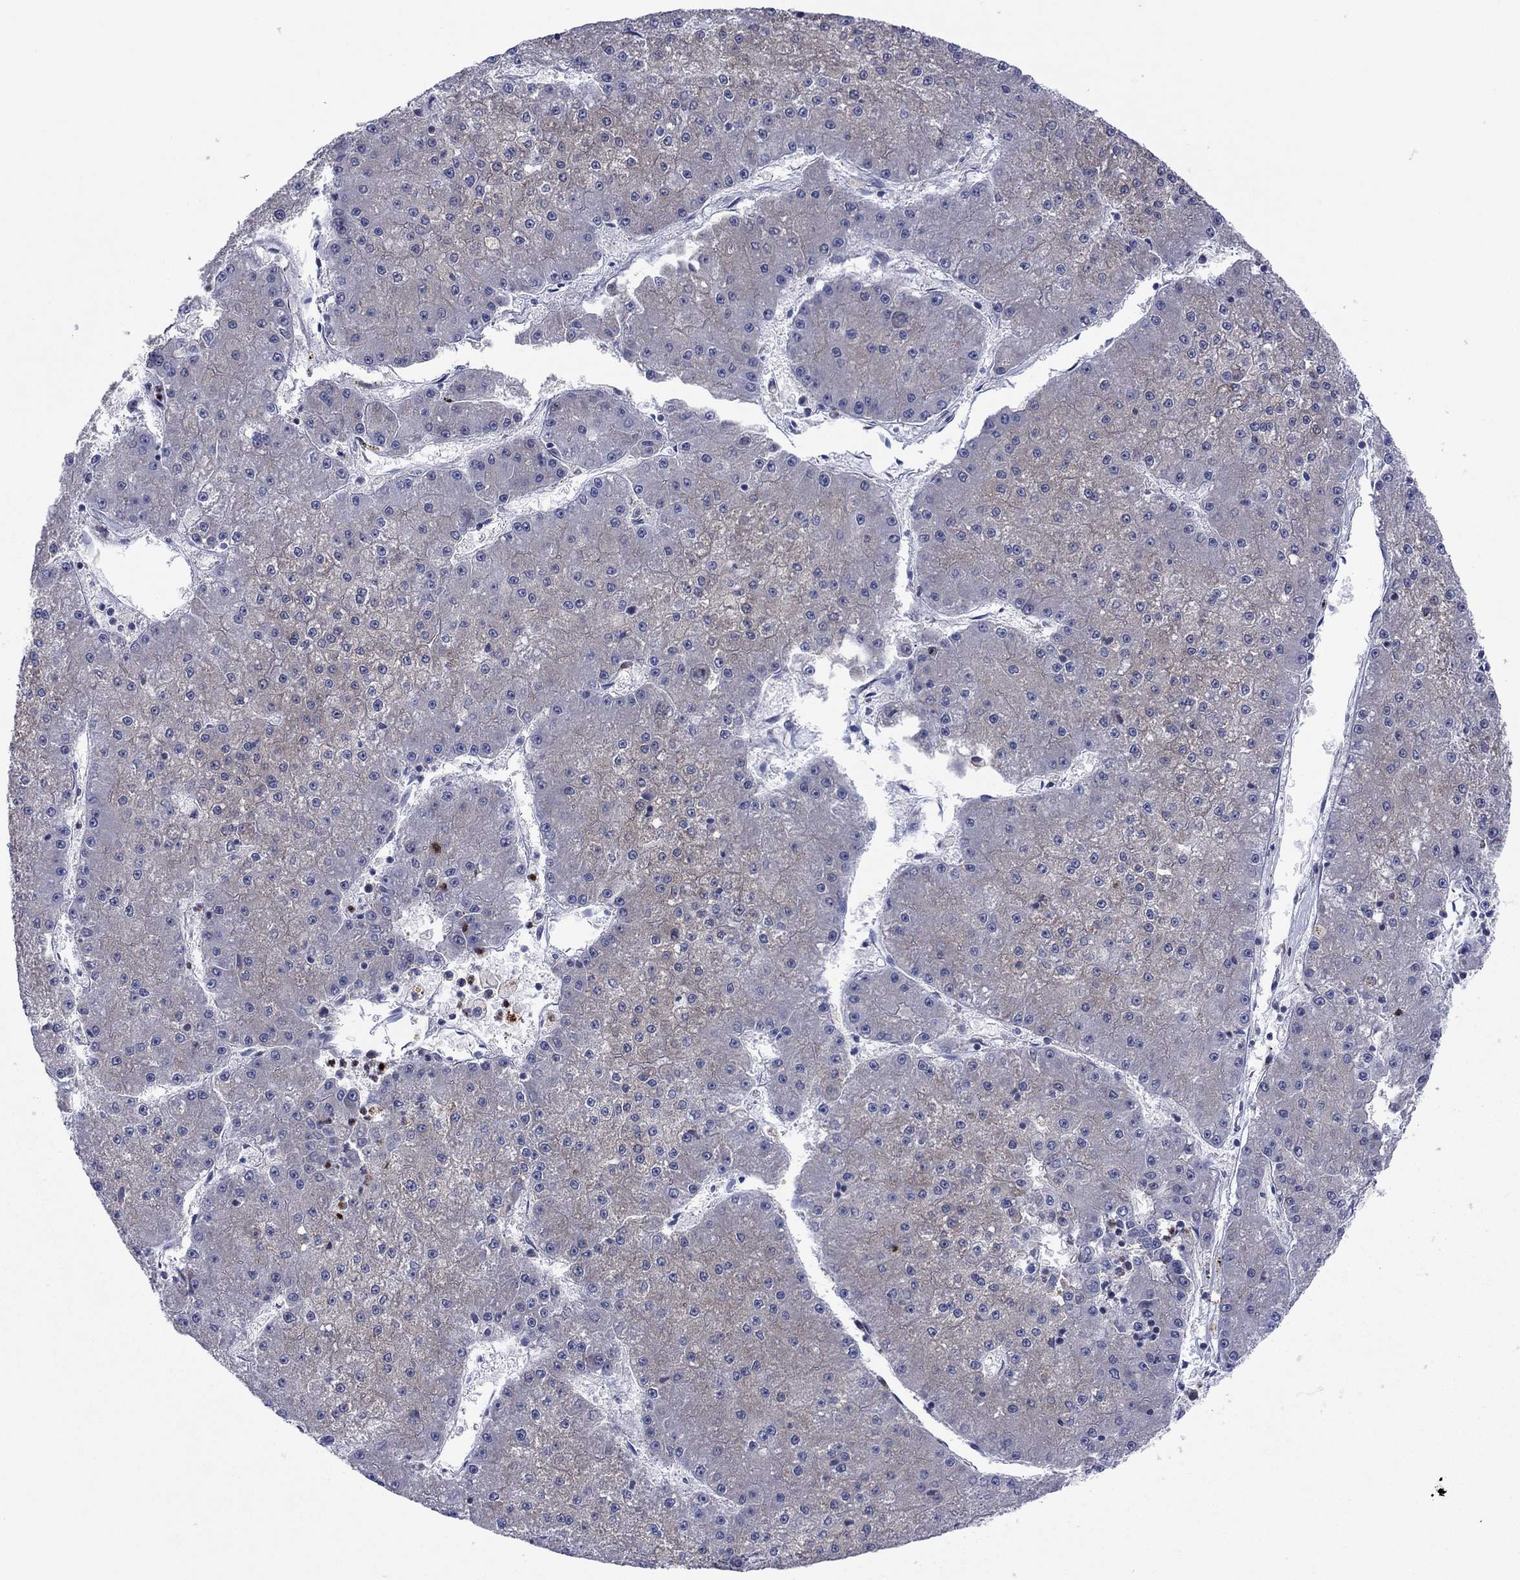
{"staining": {"intensity": "negative", "quantity": "none", "location": "none"}, "tissue": "liver cancer", "cell_type": "Tumor cells", "image_type": "cancer", "snomed": [{"axis": "morphology", "description": "Carcinoma, Hepatocellular, NOS"}, {"axis": "topography", "description": "Liver"}], "caption": "Immunohistochemistry micrograph of hepatocellular carcinoma (liver) stained for a protein (brown), which demonstrates no positivity in tumor cells.", "gene": "GPR155", "patient": {"sex": "male", "age": 73}}